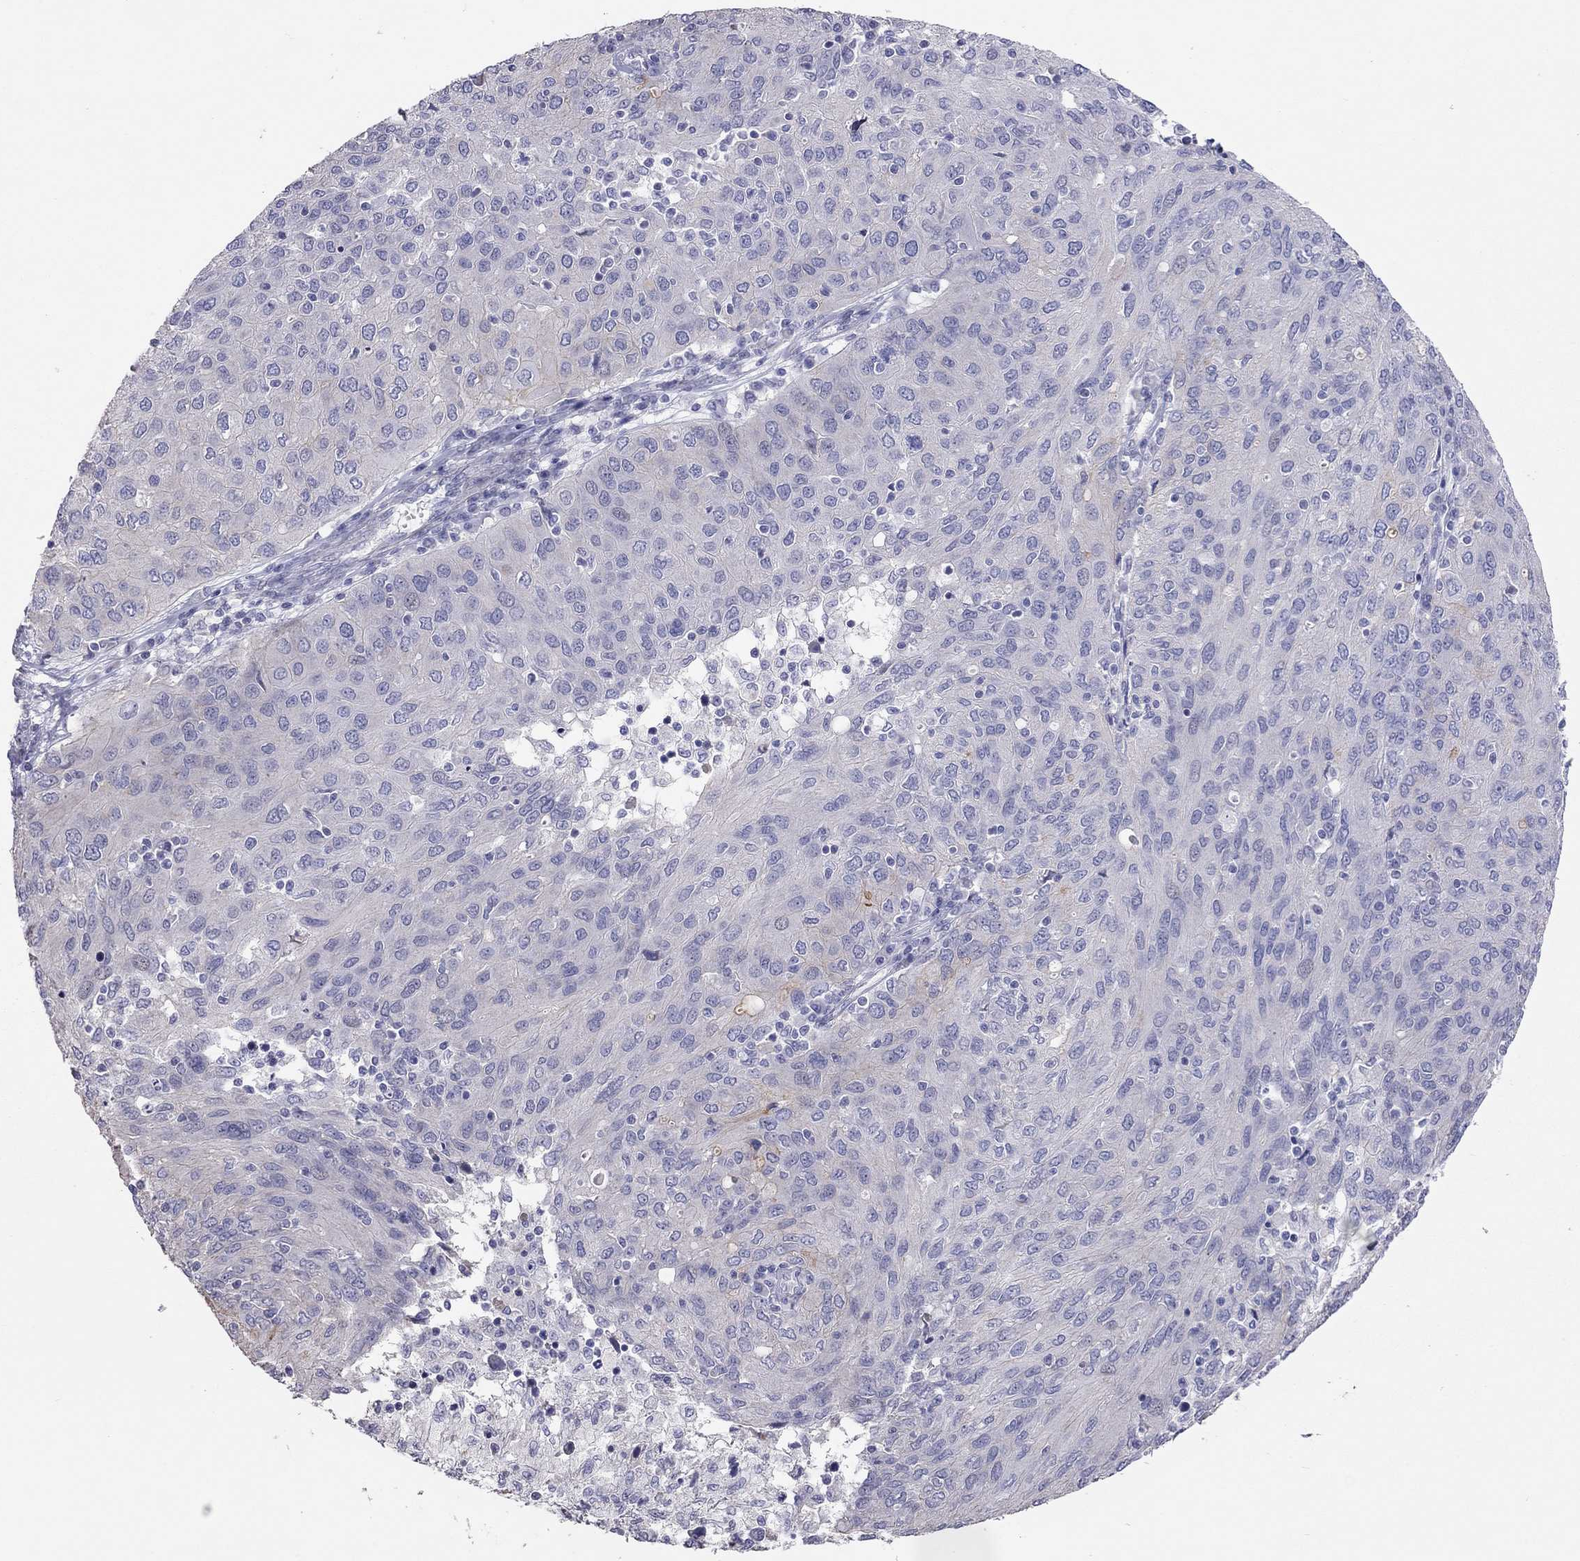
{"staining": {"intensity": "negative", "quantity": "none", "location": "none"}, "tissue": "ovarian cancer", "cell_type": "Tumor cells", "image_type": "cancer", "snomed": [{"axis": "morphology", "description": "Carcinoma, endometroid"}, {"axis": "topography", "description": "Ovary"}], "caption": "Protein analysis of ovarian cancer (endometroid carcinoma) exhibits no significant positivity in tumor cells. (DAB (3,3'-diaminobenzidine) IHC, high magnification).", "gene": "SYTL2", "patient": {"sex": "female", "age": 50}}